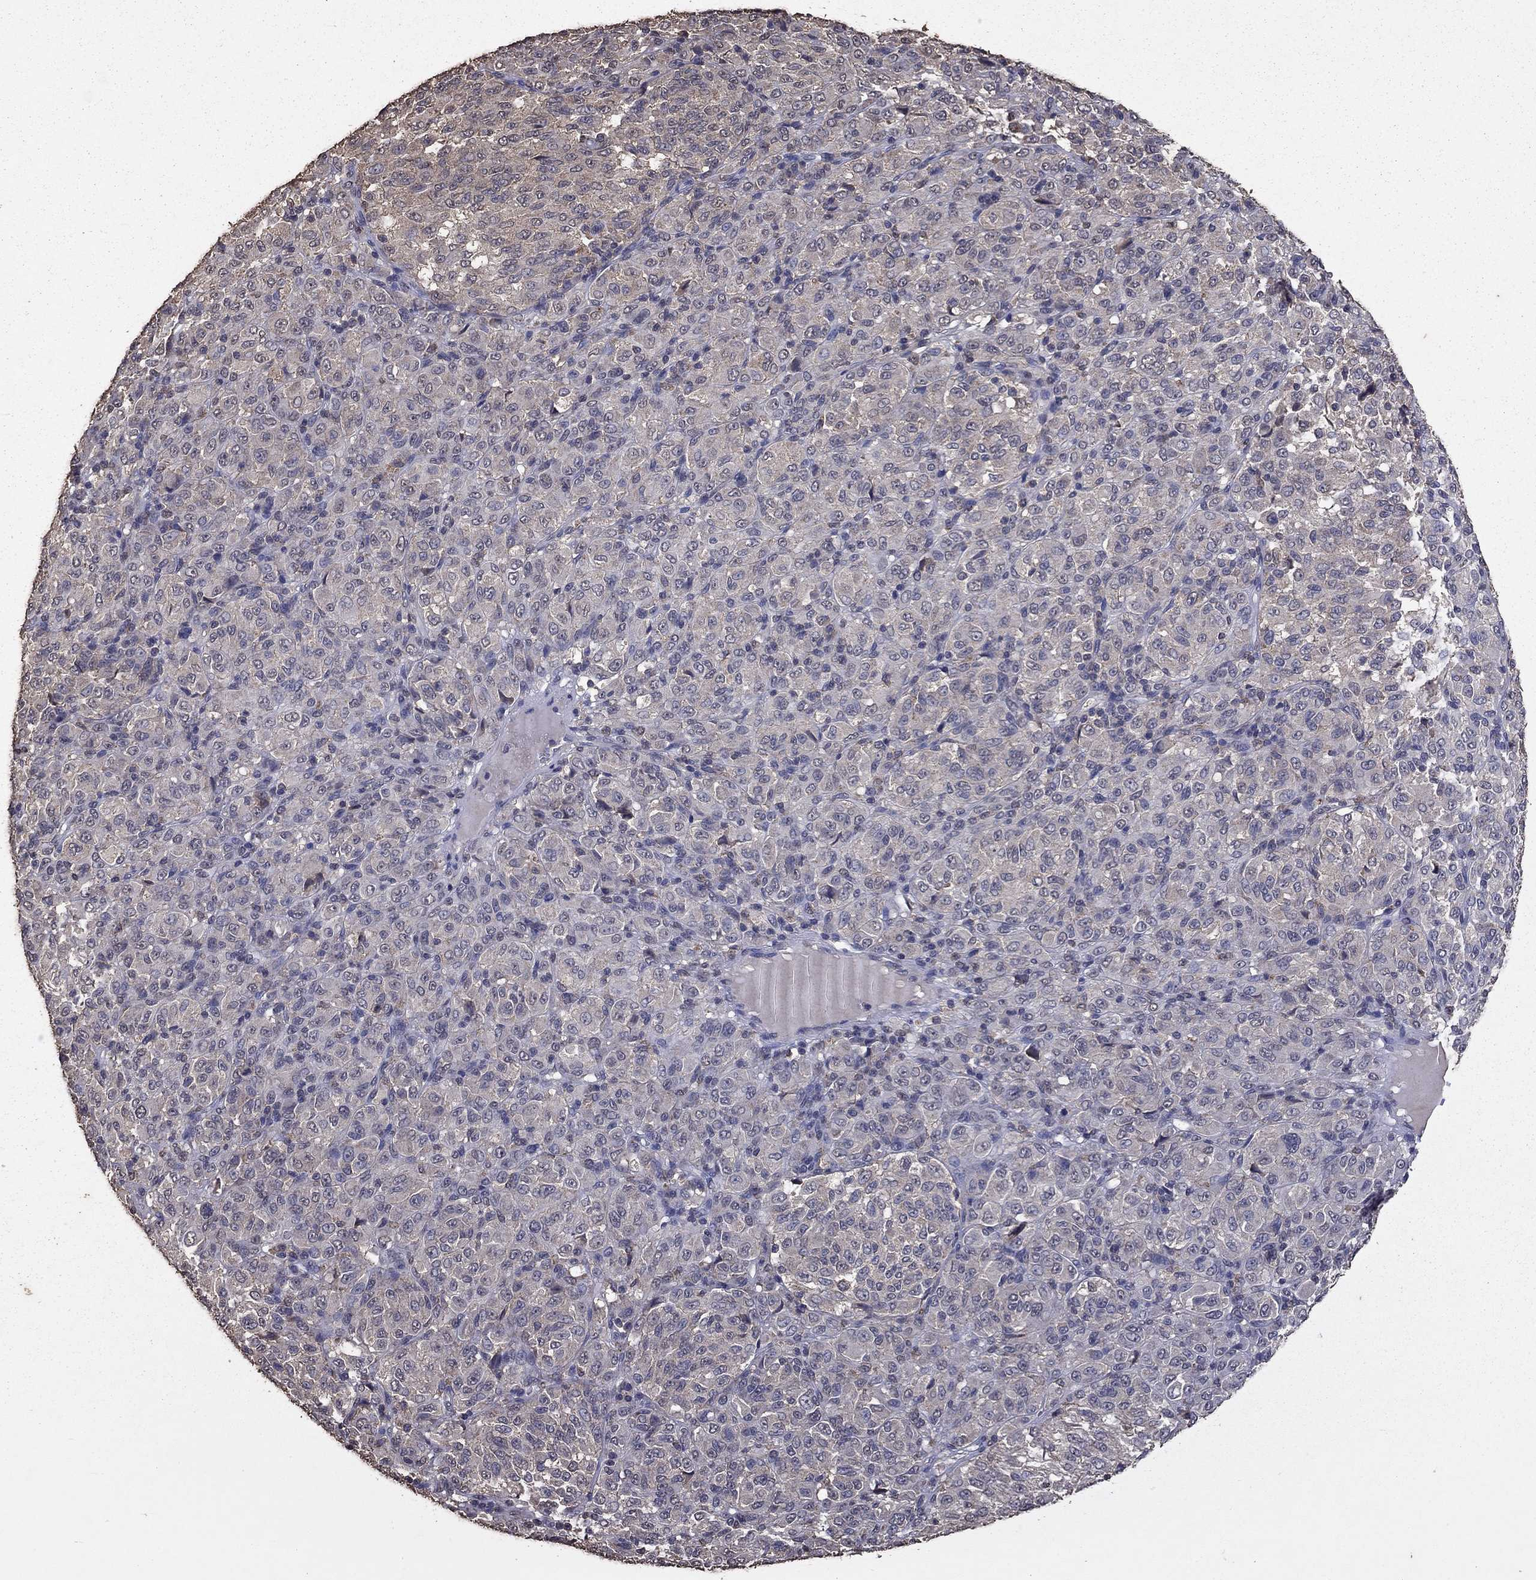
{"staining": {"intensity": "negative", "quantity": "none", "location": "none"}, "tissue": "melanoma", "cell_type": "Tumor cells", "image_type": "cancer", "snomed": [{"axis": "morphology", "description": "Malignant melanoma, Metastatic site"}, {"axis": "topography", "description": "Brain"}], "caption": "Malignant melanoma (metastatic site) was stained to show a protein in brown. There is no significant positivity in tumor cells.", "gene": "SERPINA5", "patient": {"sex": "female", "age": 56}}